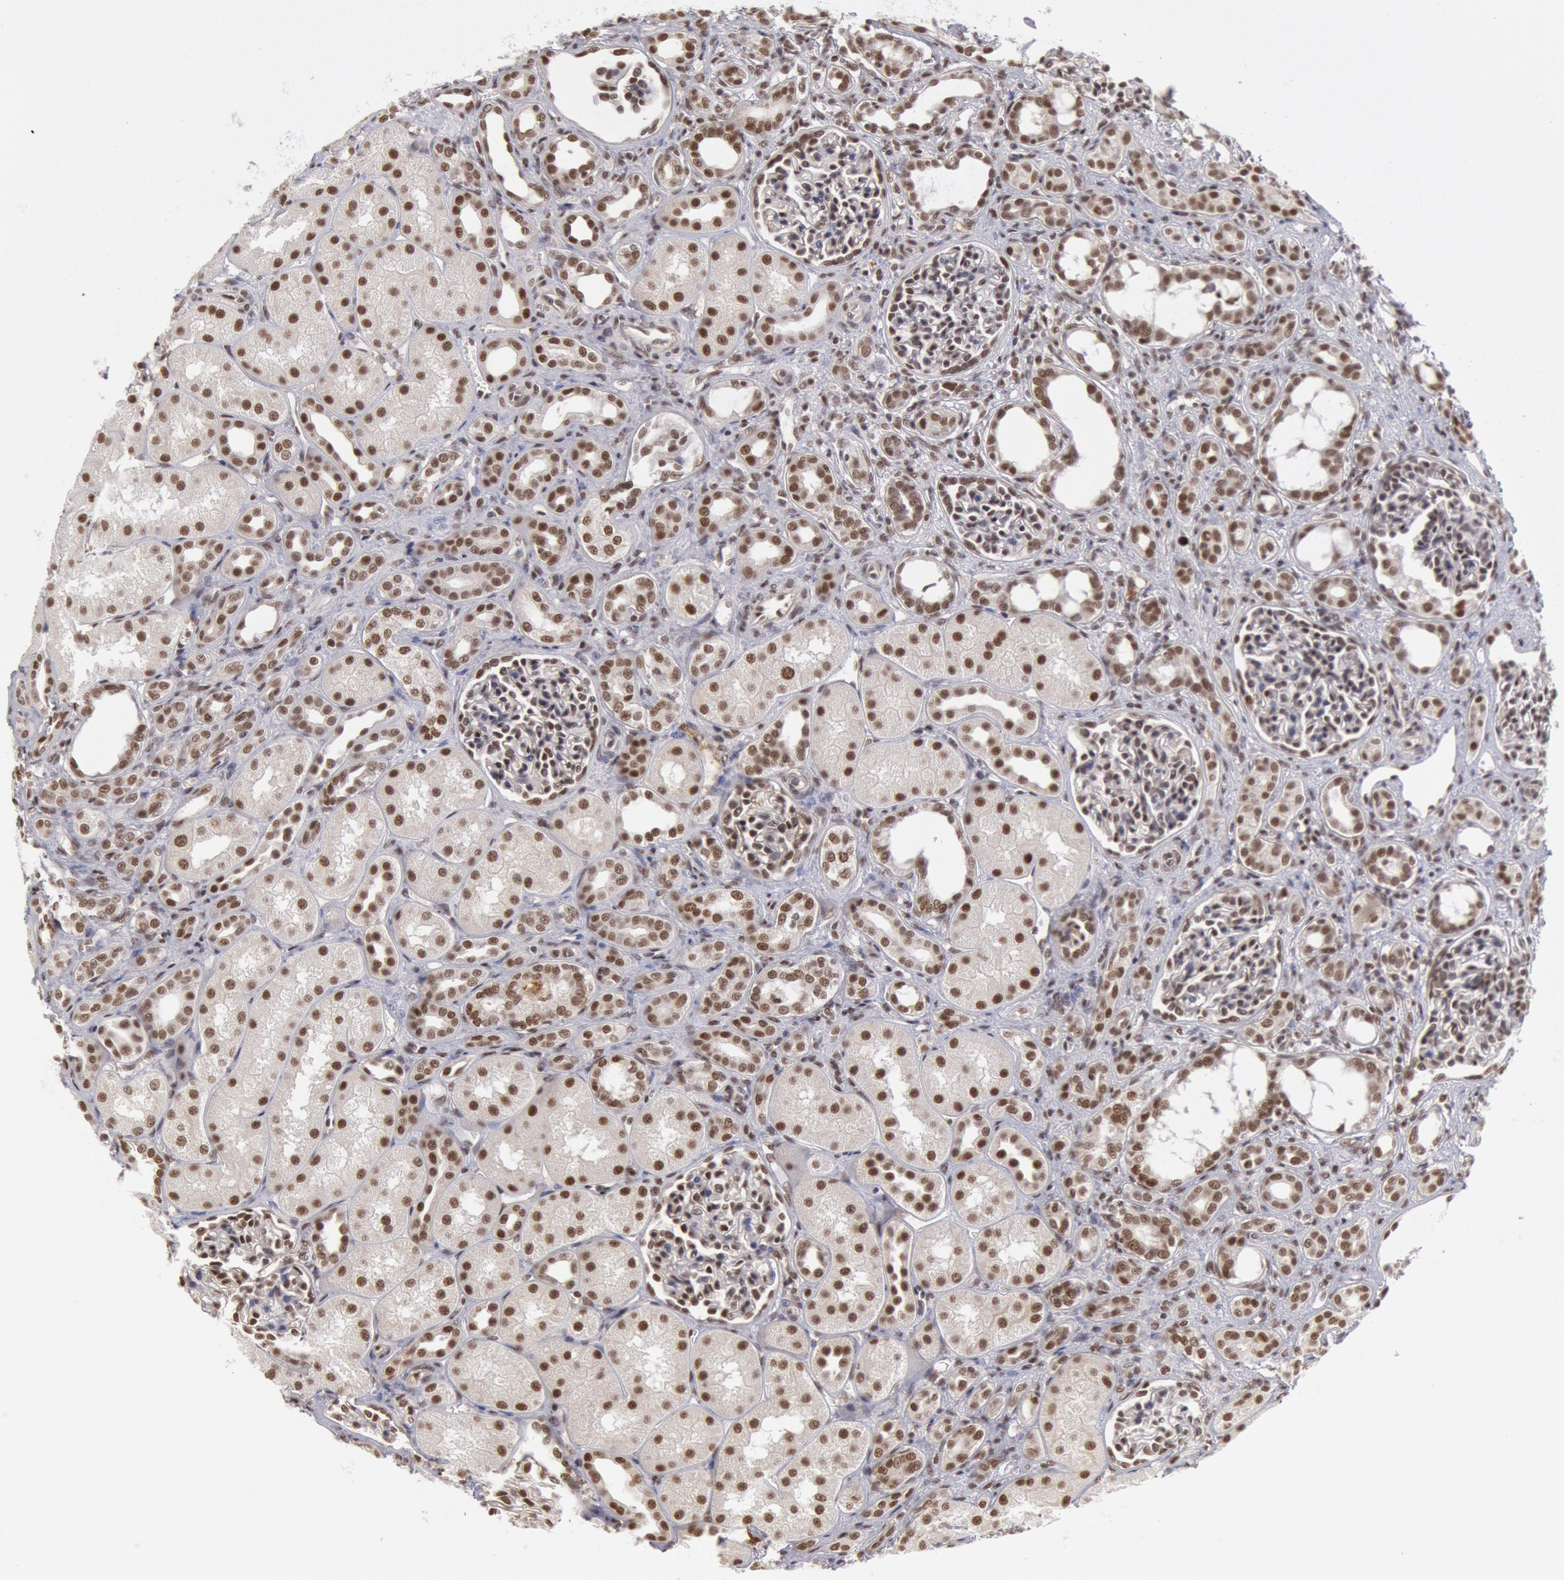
{"staining": {"intensity": "moderate", "quantity": "<25%", "location": "nuclear"}, "tissue": "kidney", "cell_type": "Cells in glomeruli", "image_type": "normal", "snomed": [{"axis": "morphology", "description": "Normal tissue, NOS"}, {"axis": "topography", "description": "Kidney"}], "caption": "DAB immunohistochemical staining of normal human kidney exhibits moderate nuclear protein expression in about <25% of cells in glomeruli.", "gene": "PPP4R3B", "patient": {"sex": "male", "age": 7}}